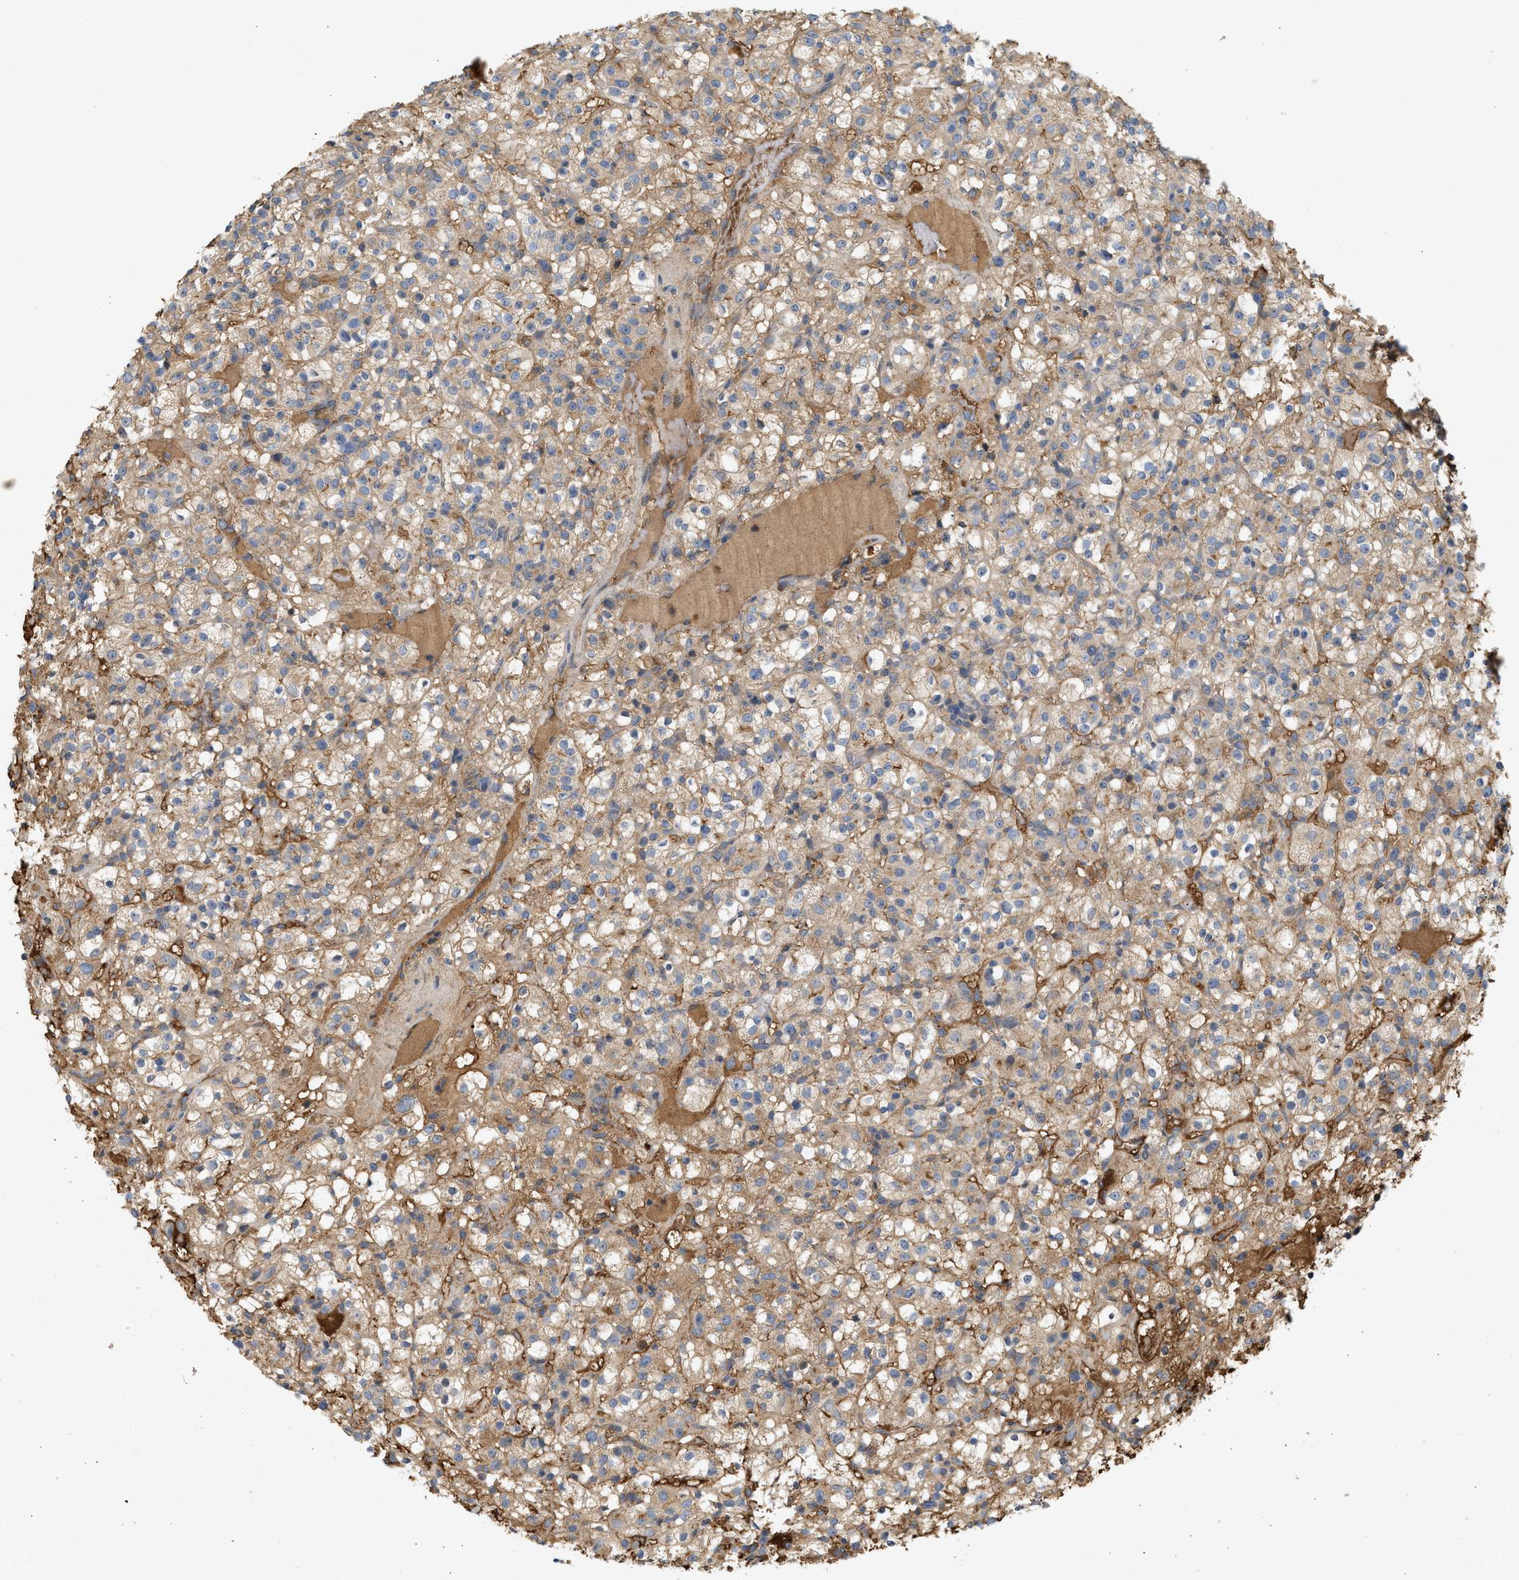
{"staining": {"intensity": "moderate", "quantity": ">75%", "location": "cytoplasmic/membranous"}, "tissue": "renal cancer", "cell_type": "Tumor cells", "image_type": "cancer", "snomed": [{"axis": "morphology", "description": "Normal tissue, NOS"}, {"axis": "morphology", "description": "Adenocarcinoma, NOS"}, {"axis": "topography", "description": "Kidney"}], "caption": "A high-resolution image shows immunohistochemistry staining of renal cancer (adenocarcinoma), which shows moderate cytoplasmic/membranous staining in approximately >75% of tumor cells. The staining is performed using DAB brown chromogen to label protein expression. The nuclei are counter-stained blue using hematoxylin.", "gene": "F8", "patient": {"sex": "female", "age": 72}}